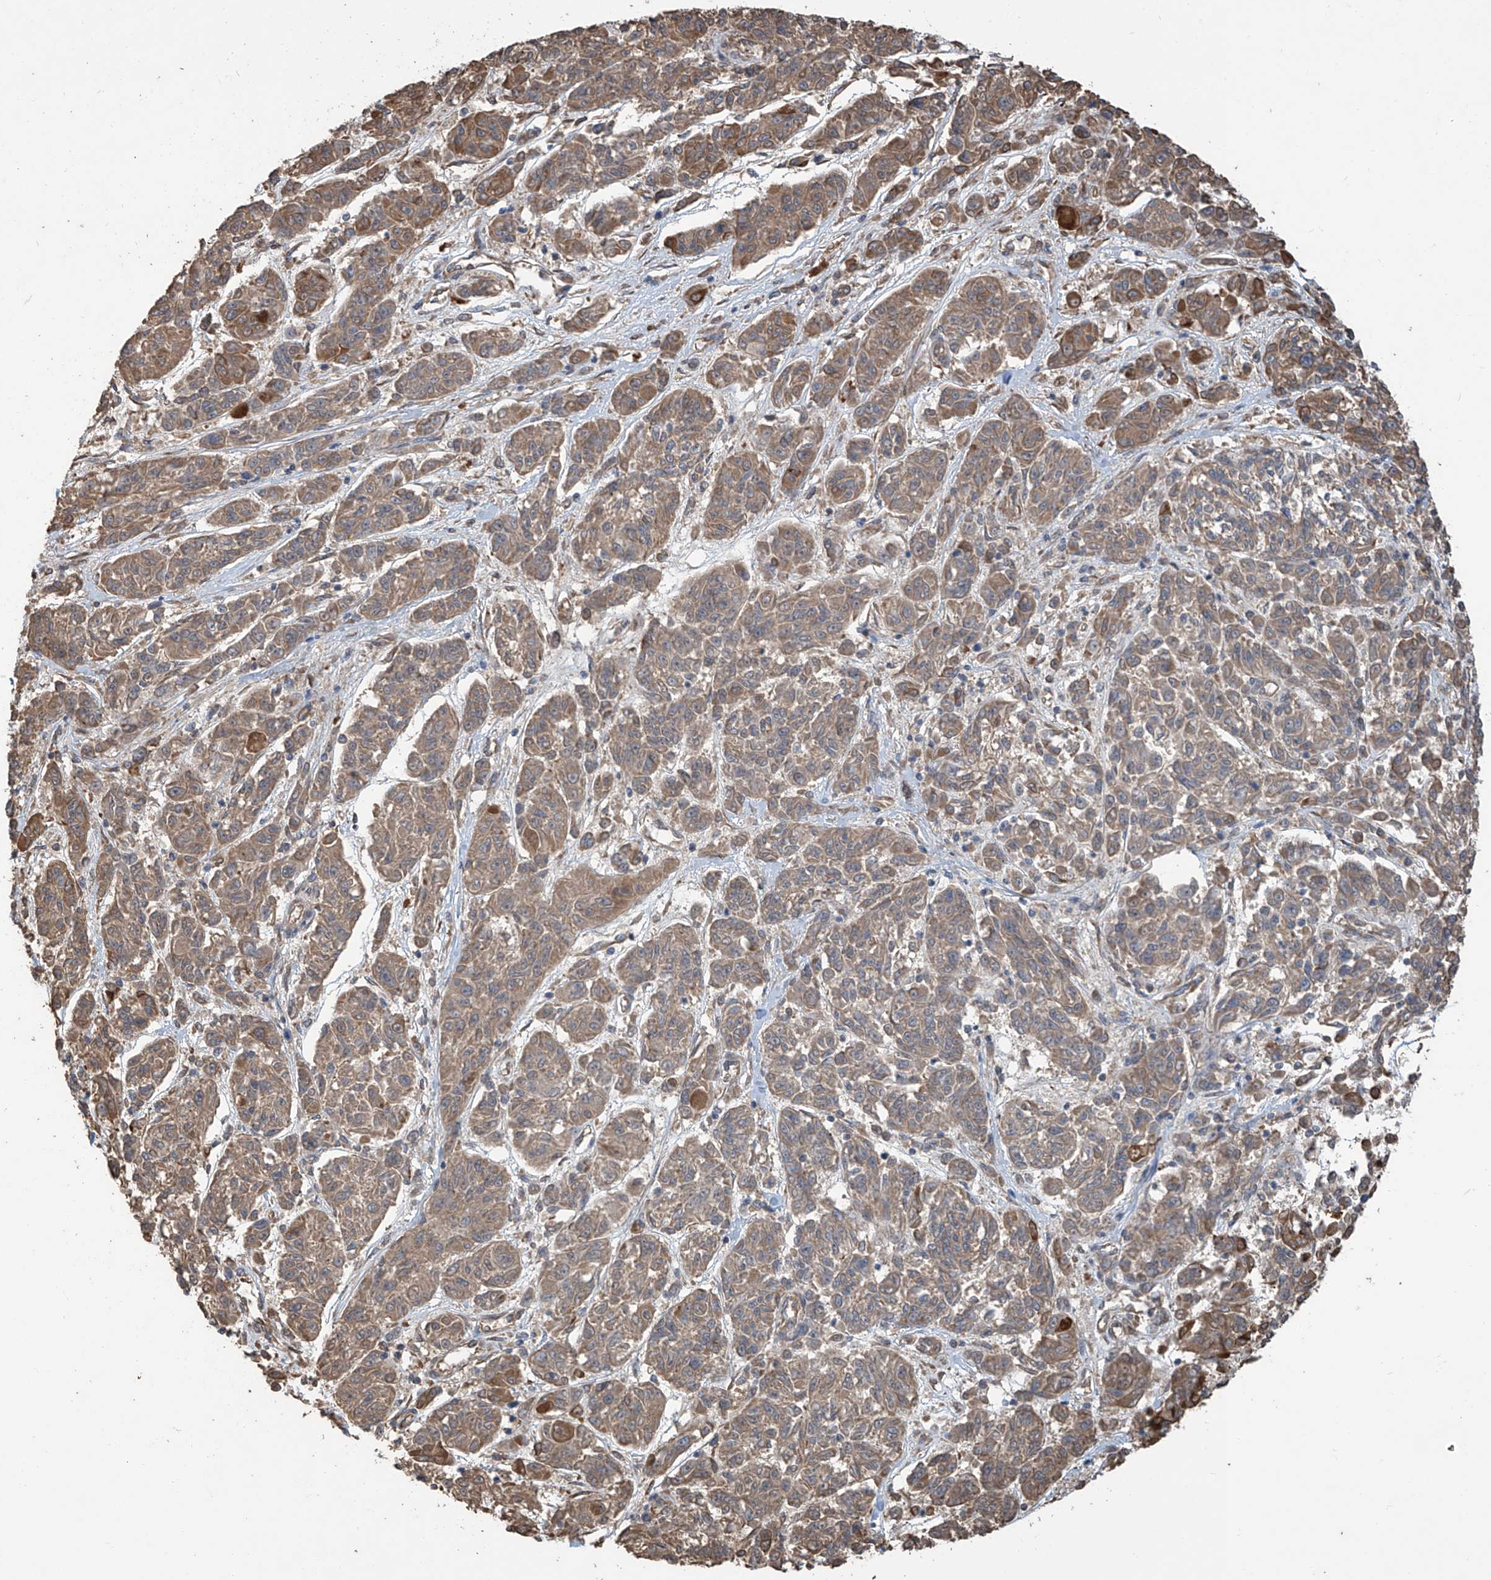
{"staining": {"intensity": "moderate", "quantity": ">75%", "location": "cytoplasmic/membranous"}, "tissue": "melanoma", "cell_type": "Tumor cells", "image_type": "cancer", "snomed": [{"axis": "morphology", "description": "Malignant melanoma, NOS"}, {"axis": "topography", "description": "Skin"}], "caption": "Melanoma stained with immunohistochemistry (IHC) reveals moderate cytoplasmic/membranous staining in approximately >75% of tumor cells.", "gene": "AGBL5", "patient": {"sex": "male", "age": 53}}